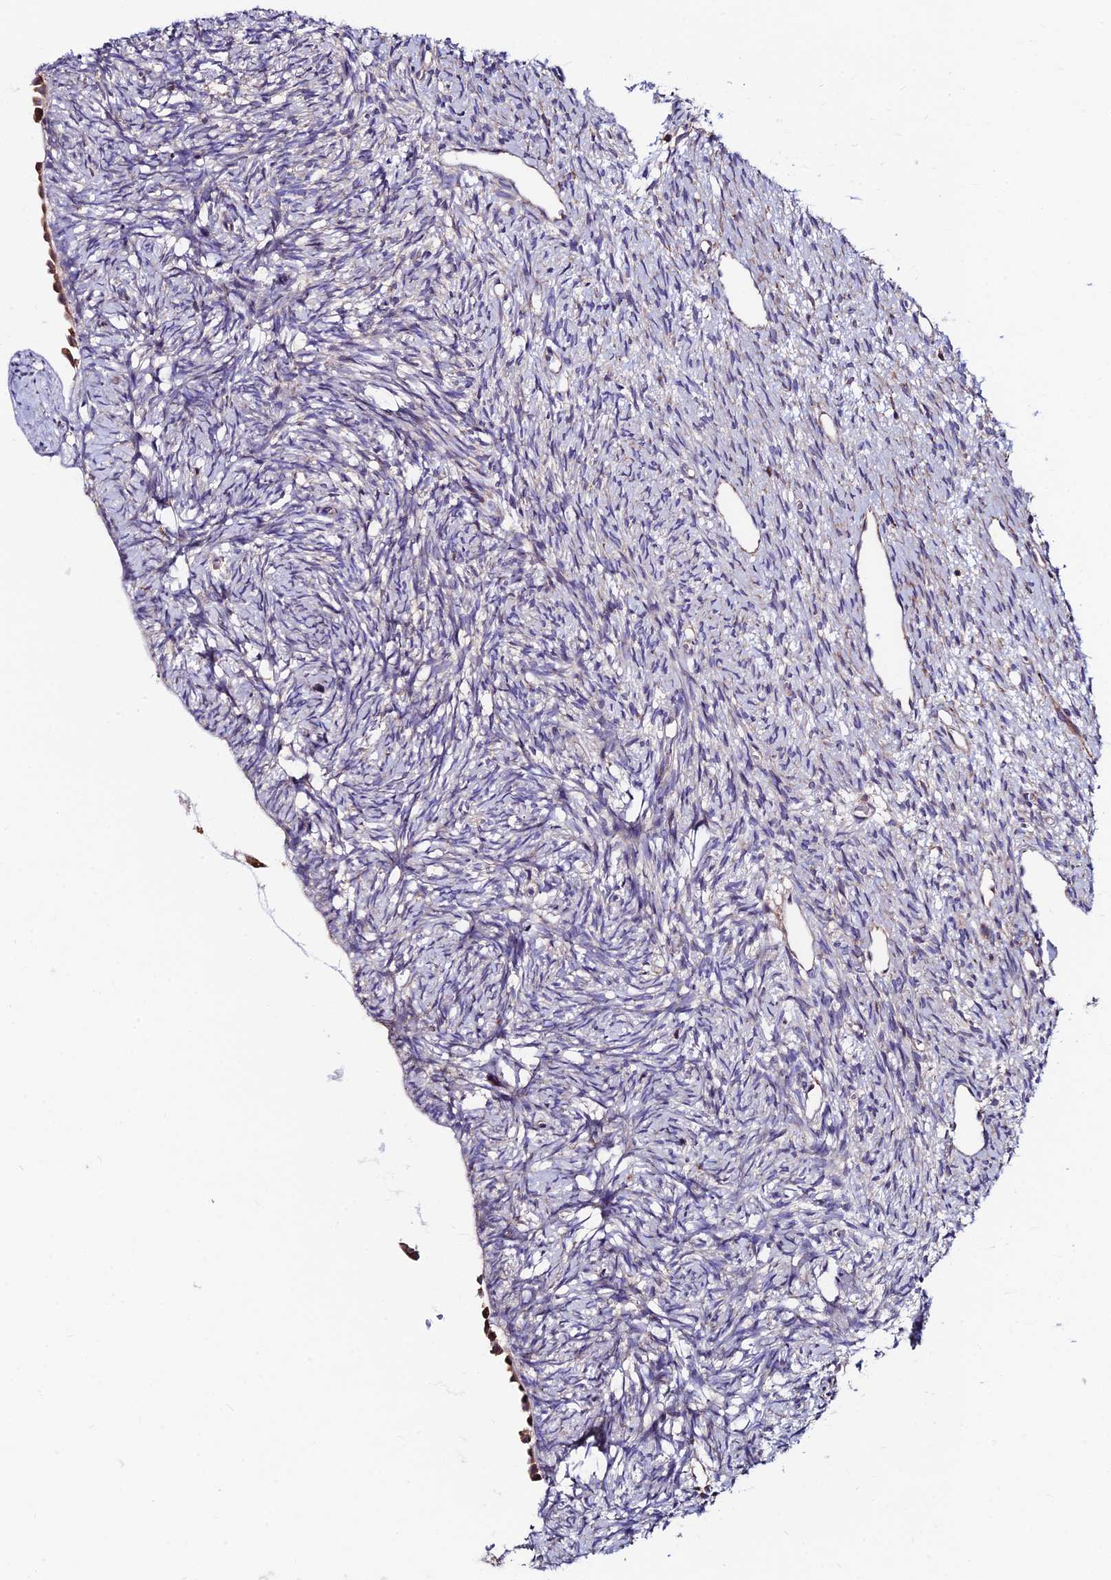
{"staining": {"intensity": "strong", "quantity": ">75%", "location": "cytoplasmic/membranous"}, "tissue": "ovary", "cell_type": "Follicle cells", "image_type": "normal", "snomed": [{"axis": "morphology", "description": "Normal tissue, NOS"}, {"axis": "topography", "description": "Ovary"}], "caption": "IHC histopathology image of benign ovary: ovary stained using immunohistochemistry exhibits high levels of strong protein expression localized specifically in the cytoplasmic/membranous of follicle cells, appearing as a cytoplasmic/membranous brown color.", "gene": "EIF3K", "patient": {"sex": "female", "age": 51}}